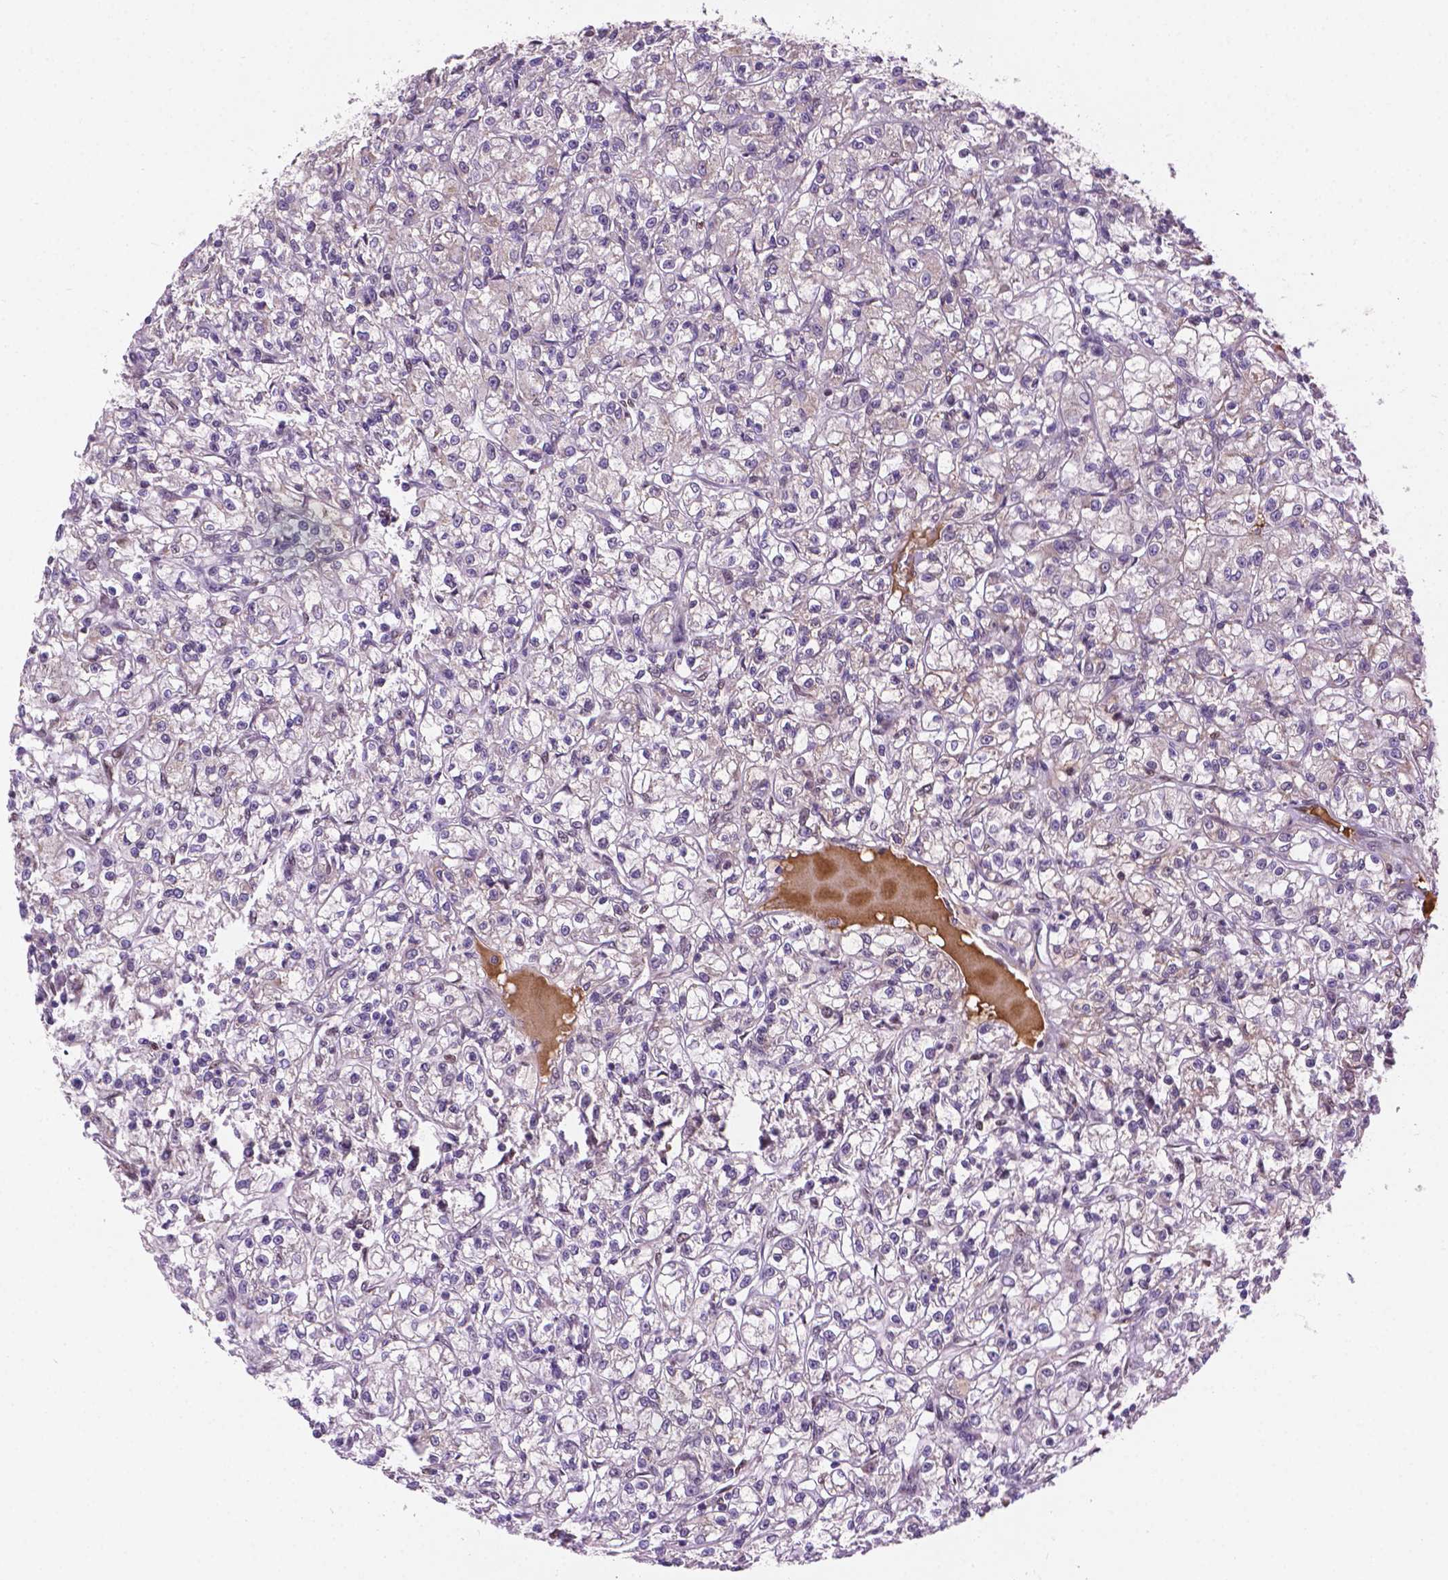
{"staining": {"intensity": "negative", "quantity": "none", "location": "none"}, "tissue": "renal cancer", "cell_type": "Tumor cells", "image_type": "cancer", "snomed": [{"axis": "morphology", "description": "Adenocarcinoma, NOS"}, {"axis": "topography", "description": "Kidney"}], "caption": "Micrograph shows no significant protein staining in tumor cells of renal cancer.", "gene": "IRF6", "patient": {"sex": "female", "age": 59}}